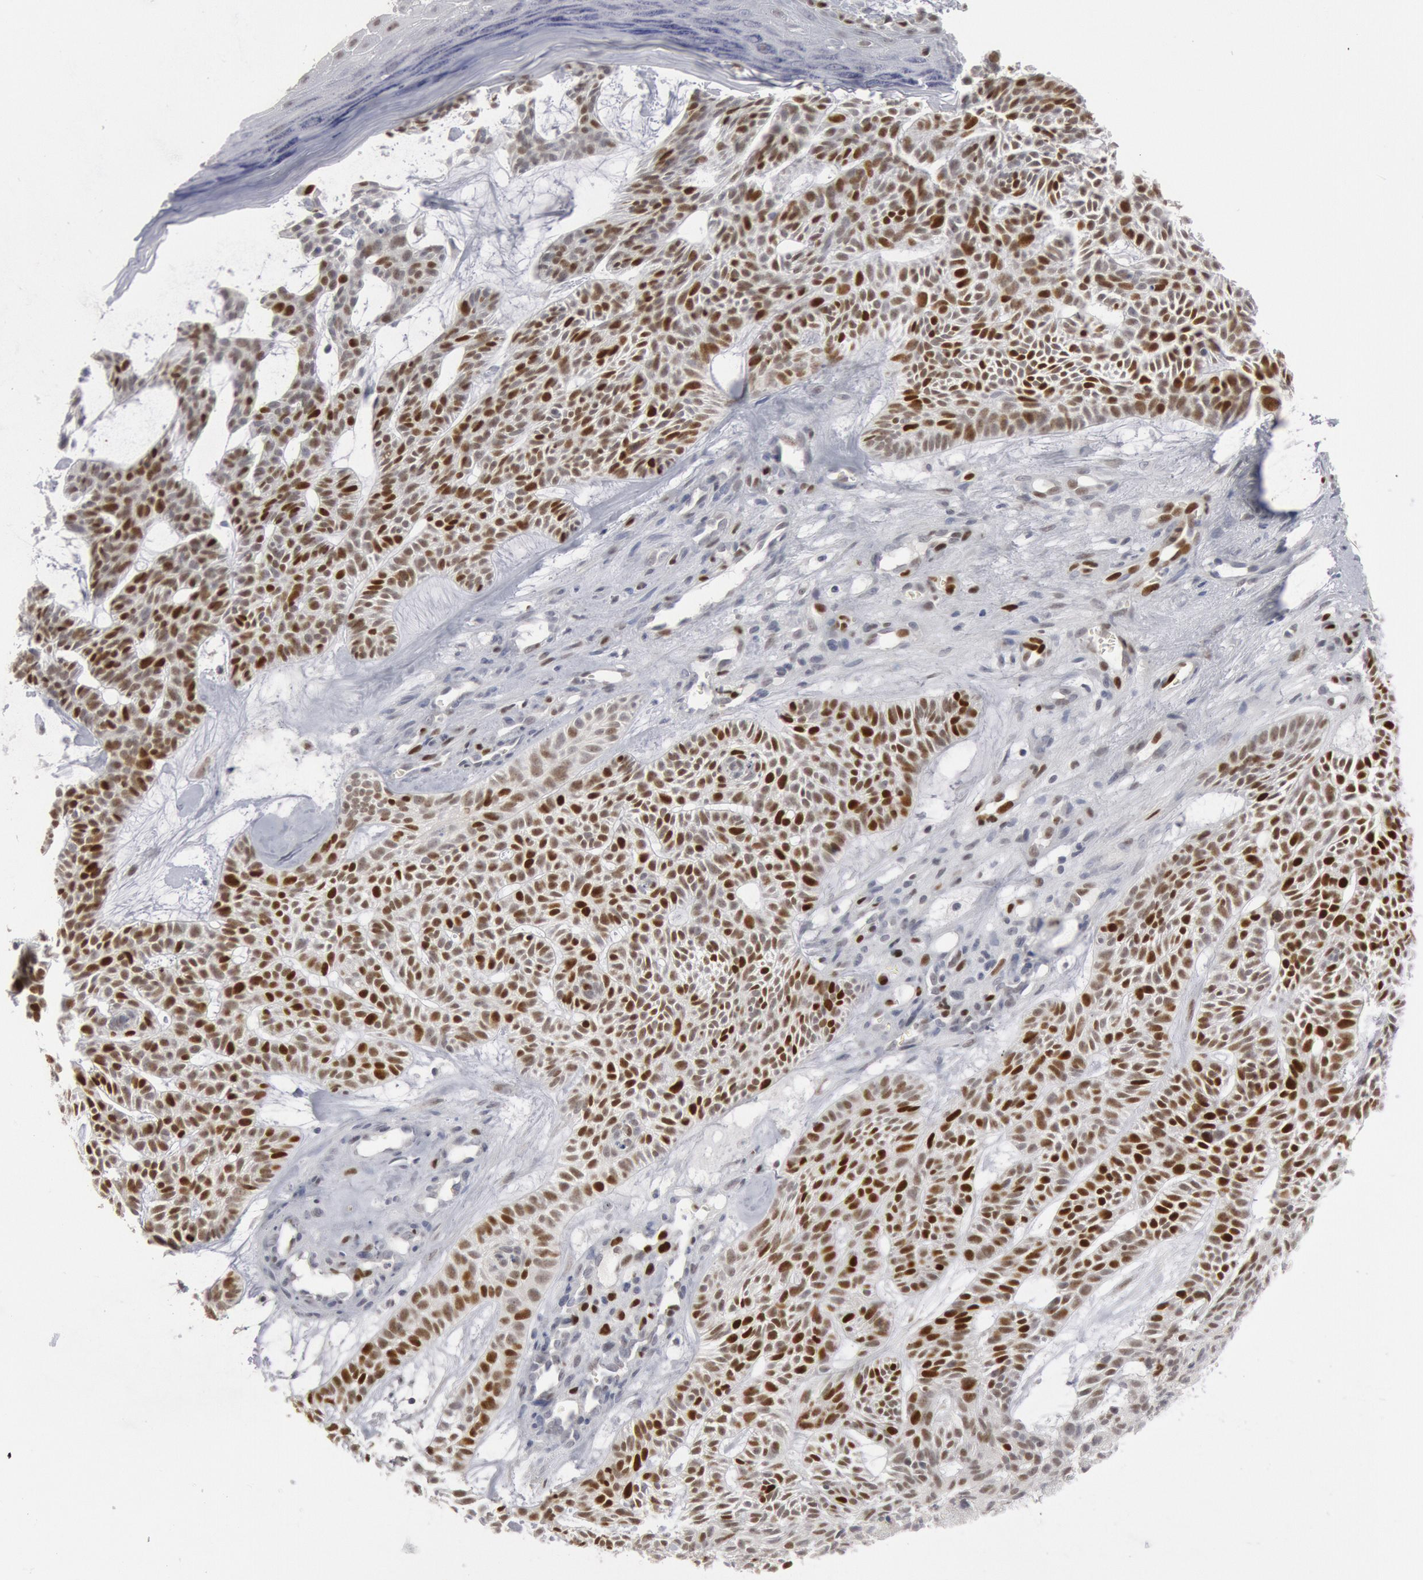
{"staining": {"intensity": "strong", "quantity": "25%-75%", "location": "nuclear"}, "tissue": "skin cancer", "cell_type": "Tumor cells", "image_type": "cancer", "snomed": [{"axis": "morphology", "description": "Basal cell carcinoma"}, {"axis": "topography", "description": "Skin"}], "caption": "IHC micrograph of skin cancer stained for a protein (brown), which demonstrates high levels of strong nuclear expression in about 25%-75% of tumor cells.", "gene": "WDHD1", "patient": {"sex": "male", "age": 75}}